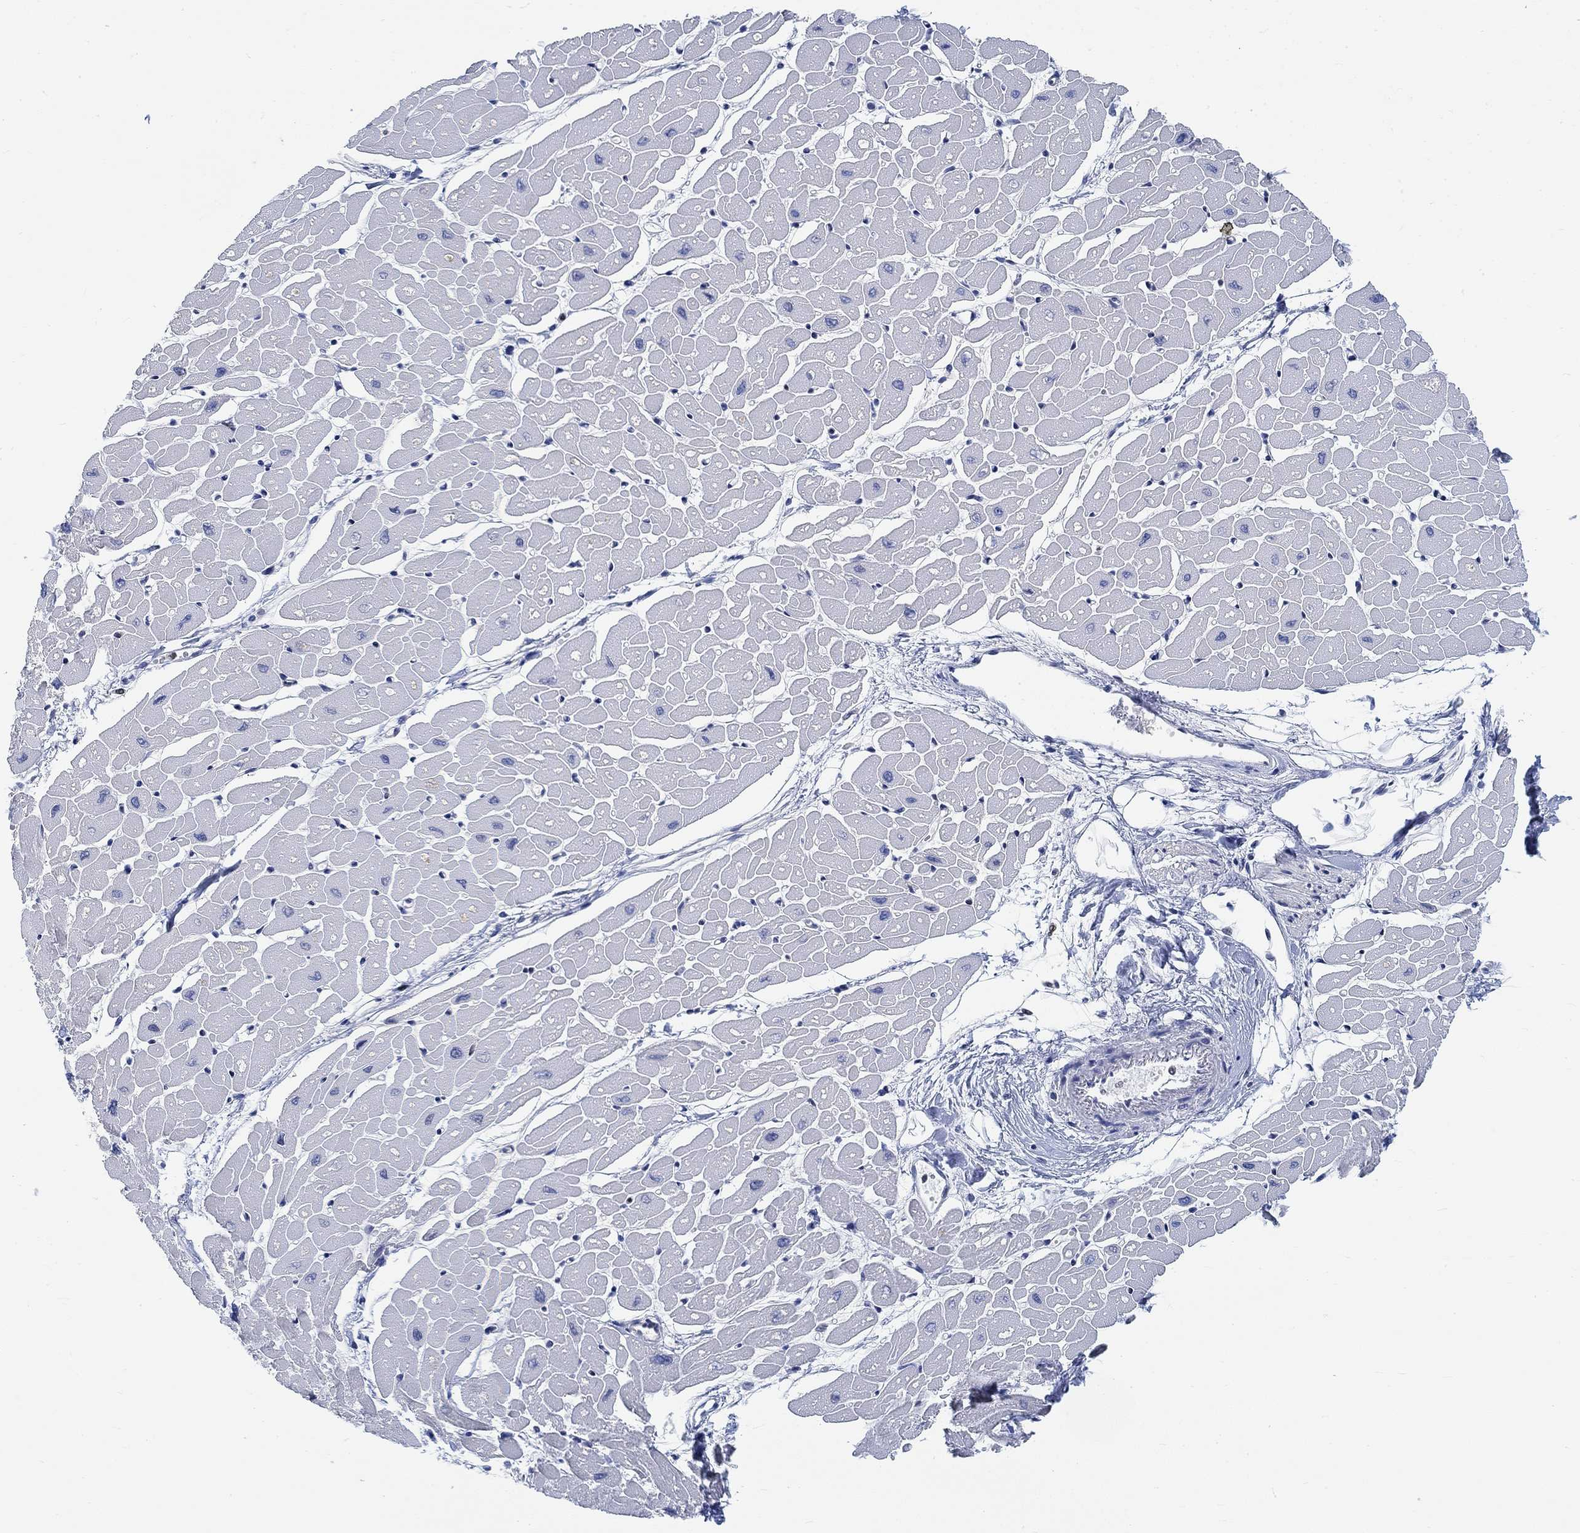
{"staining": {"intensity": "negative", "quantity": "none", "location": "none"}, "tissue": "heart muscle", "cell_type": "Cardiomyocytes", "image_type": "normal", "snomed": [{"axis": "morphology", "description": "Normal tissue, NOS"}, {"axis": "topography", "description": "Heart"}], "caption": "An image of heart muscle stained for a protein demonstrates no brown staining in cardiomyocytes. (DAB (3,3'-diaminobenzidine) immunohistochemistry (IHC) visualized using brightfield microscopy, high magnification).", "gene": "KCNH8", "patient": {"sex": "male", "age": 57}}